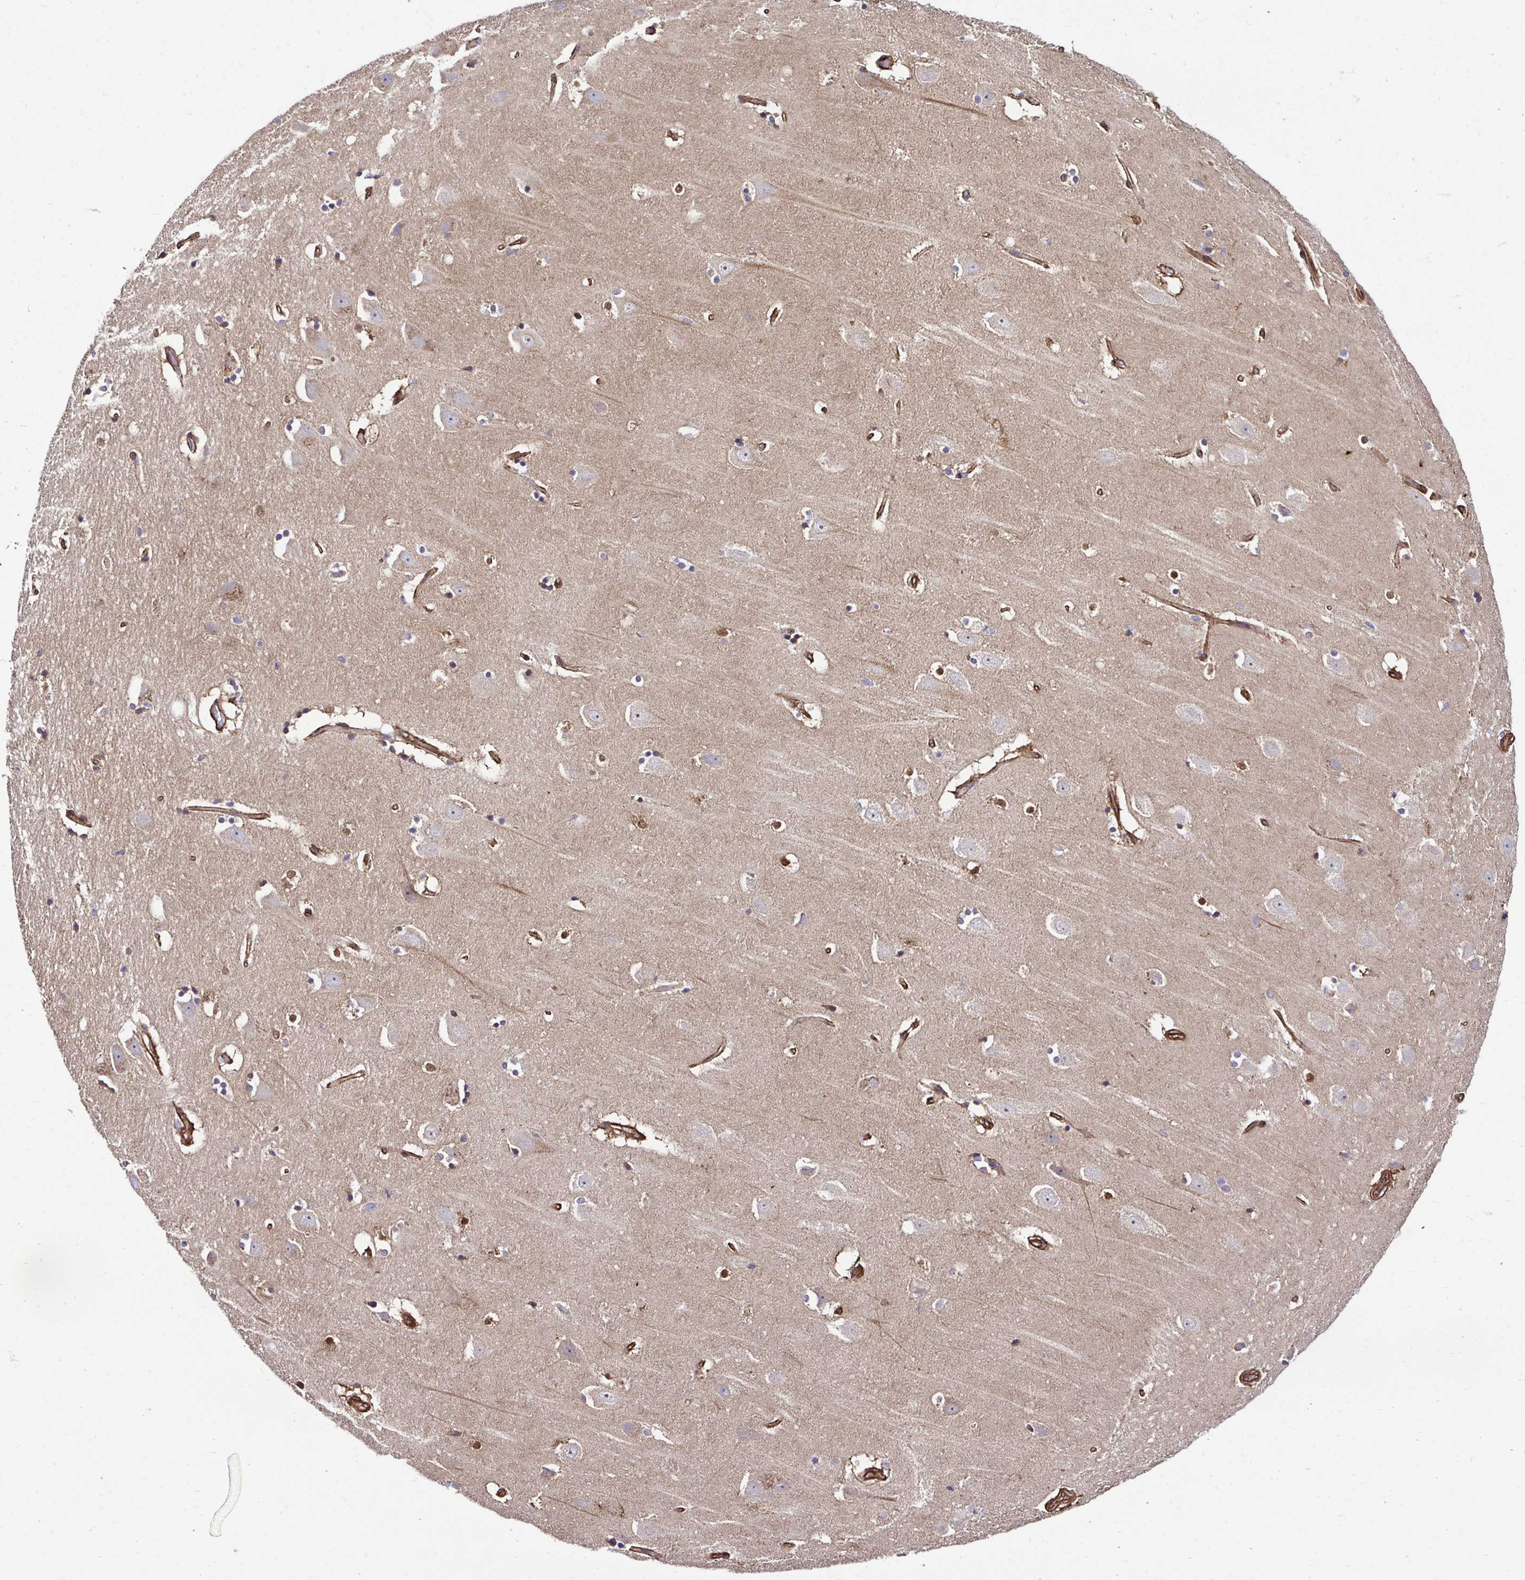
{"staining": {"intensity": "weak", "quantity": "<25%", "location": "cytoplasmic/membranous"}, "tissue": "hippocampus", "cell_type": "Glial cells", "image_type": "normal", "snomed": [{"axis": "morphology", "description": "Normal tissue, NOS"}, {"axis": "topography", "description": "Hippocampus"}], "caption": "Immunohistochemistry photomicrograph of unremarkable hippocampus: human hippocampus stained with DAB demonstrates no significant protein expression in glial cells. (Immunohistochemistry (ihc), brightfield microscopy, high magnification).", "gene": "TRIM52", "patient": {"sex": "male", "age": 63}}